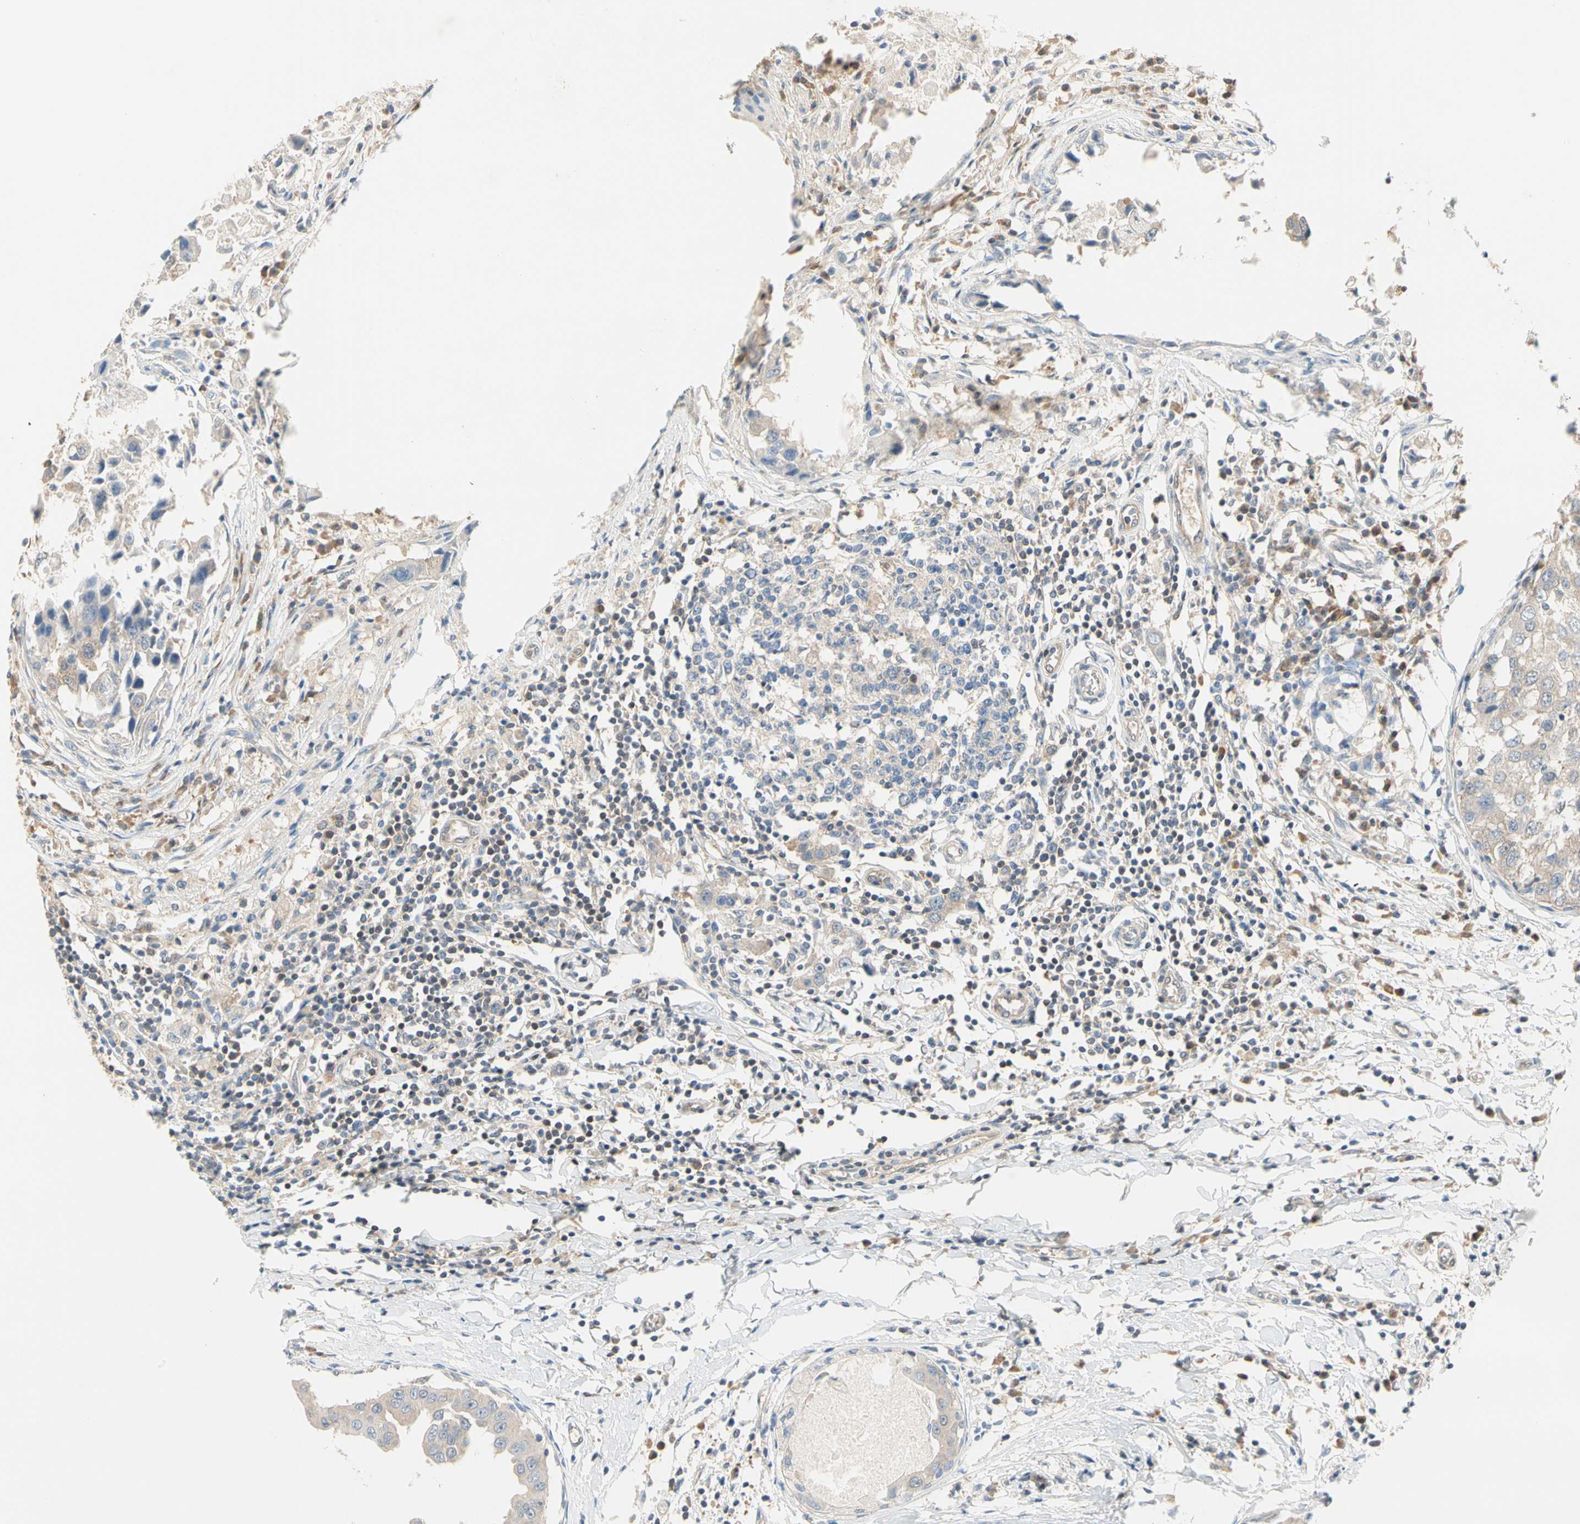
{"staining": {"intensity": "moderate", "quantity": ">75%", "location": "cytoplasmic/membranous"}, "tissue": "breast cancer", "cell_type": "Tumor cells", "image_type": "cancer", "snomed": [{"axis": "morphology", "description": "Duct carcinoma"}, {"axis": "topography", "description": "Breast"}], "caption": "Moderate cytoplasmic/membranous staining is present in approximately >75% of tumor cells in infiltrating ductal carcinoma (breast).", "gene": "MPI", "patient": {"sex": "female", "age": 27}}